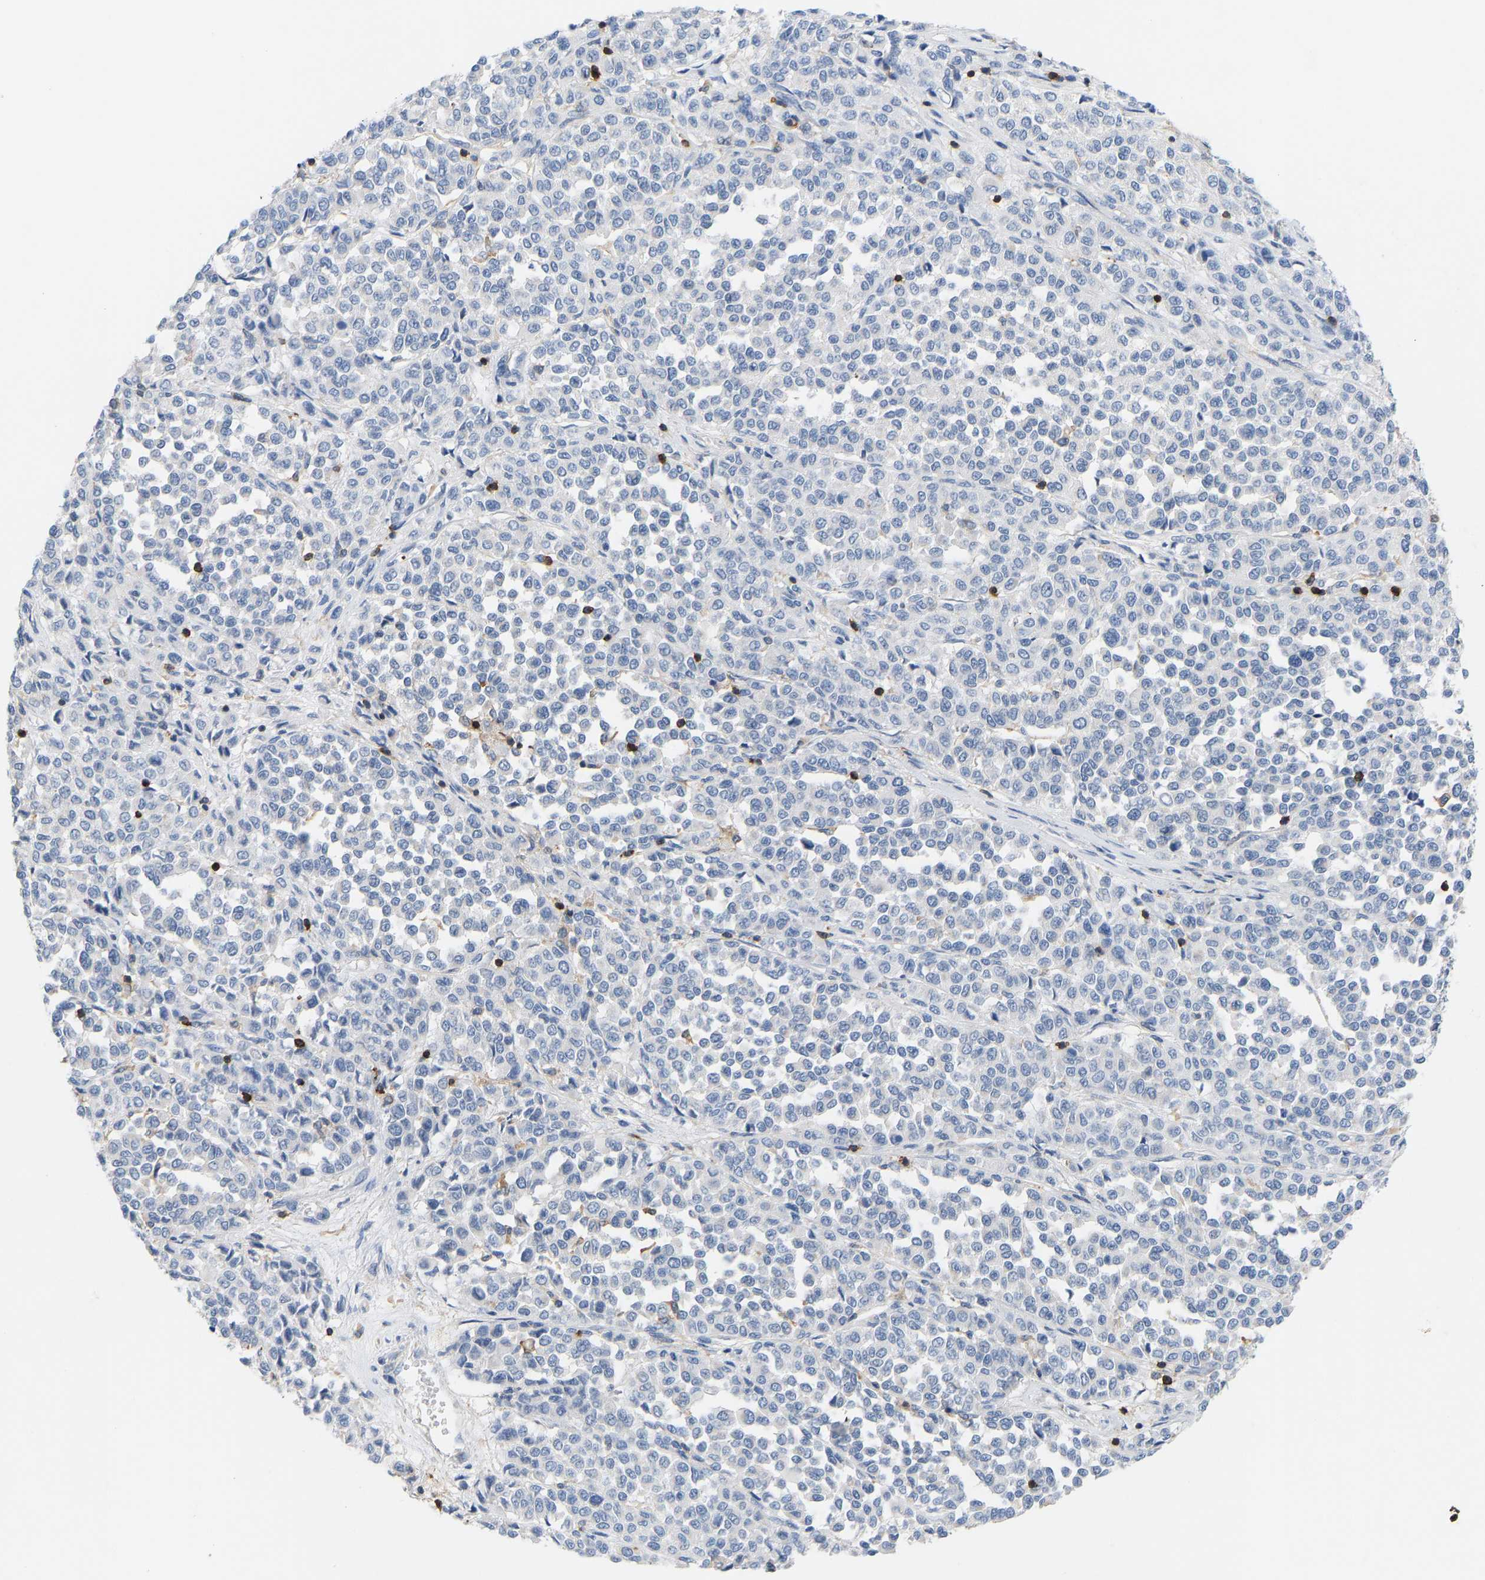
{"staining": {"intensity": "negative", "quantity": "none", "location": "none"}, "tissue": "melanoma", "cell_type": "Tumor cells", "image_type": "cancer", "snomed": [{"axis": "morphology", "description": "Malignant melanoma, Metastatic site"}, {"axis": "topography", "description": "Pancreas"}], "caption": "Tumor cells show no significant protein positivity in melanoma. (Immunohistochemistry, brightfield microscopy, high magnification).", "gene": "EVL", "patient": {"sex": "female", "age": 30}}